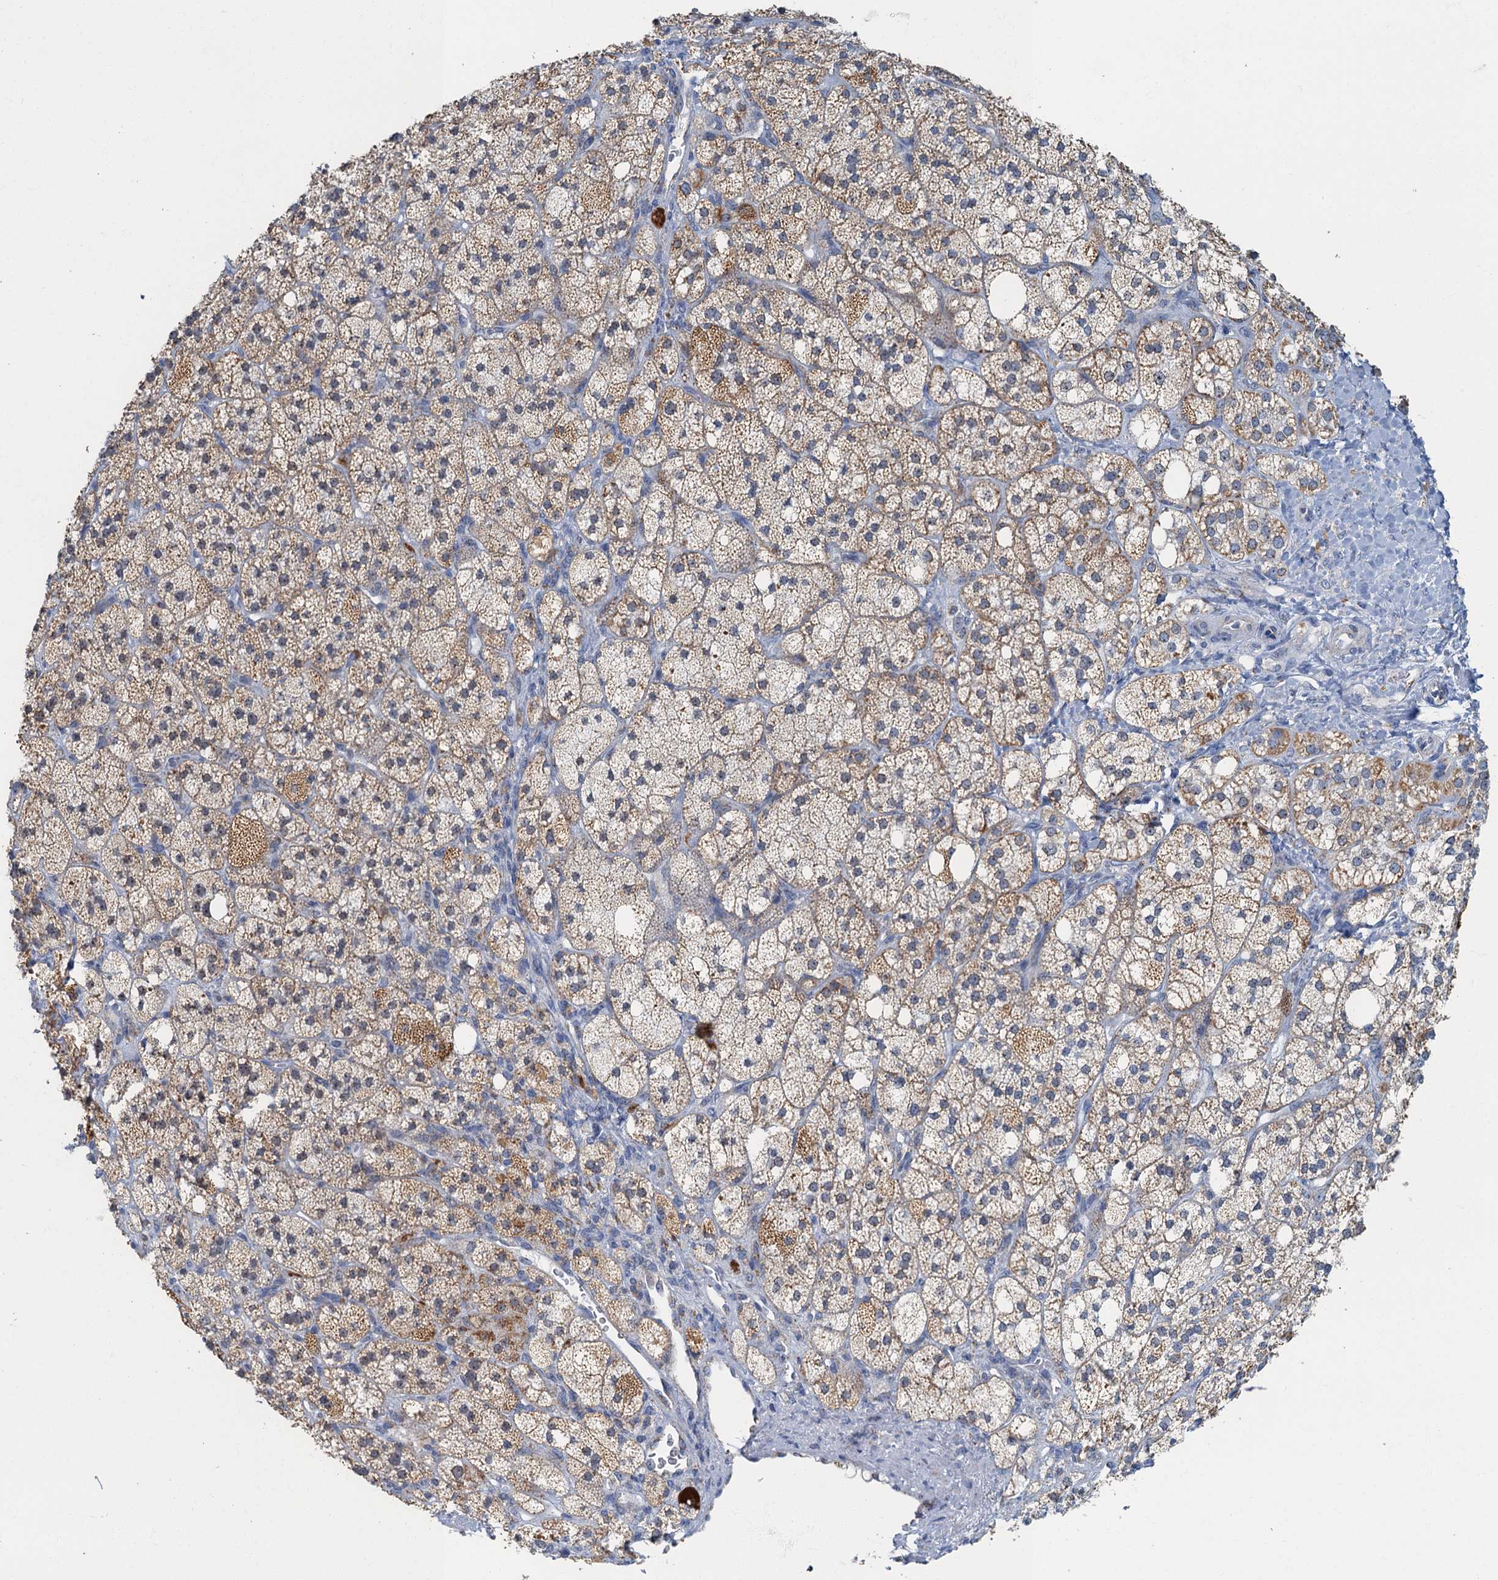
{"staining": {"intensity": "moderate", "quantity": ">75%", "location": "cytoplasmic/membranous"}, "tissue": "adrenal gland", "cell_type": "Glandular cells", "image_type": "normal", "snomed": [{"axis": "morphology", "description": "Normal tissue, NOS"}, {"axis": "topography", "description": "Adrenal gland"}], "caption": "Normal adrenal gland demonstrates moderate cytoplasmic/membranous expression in approximately >75% of glandular cells (DAB IHC with brightfield microscopy, high magnification)..", "gene": "RAD9B", "patient": {"sex": "male", "age": 61}}